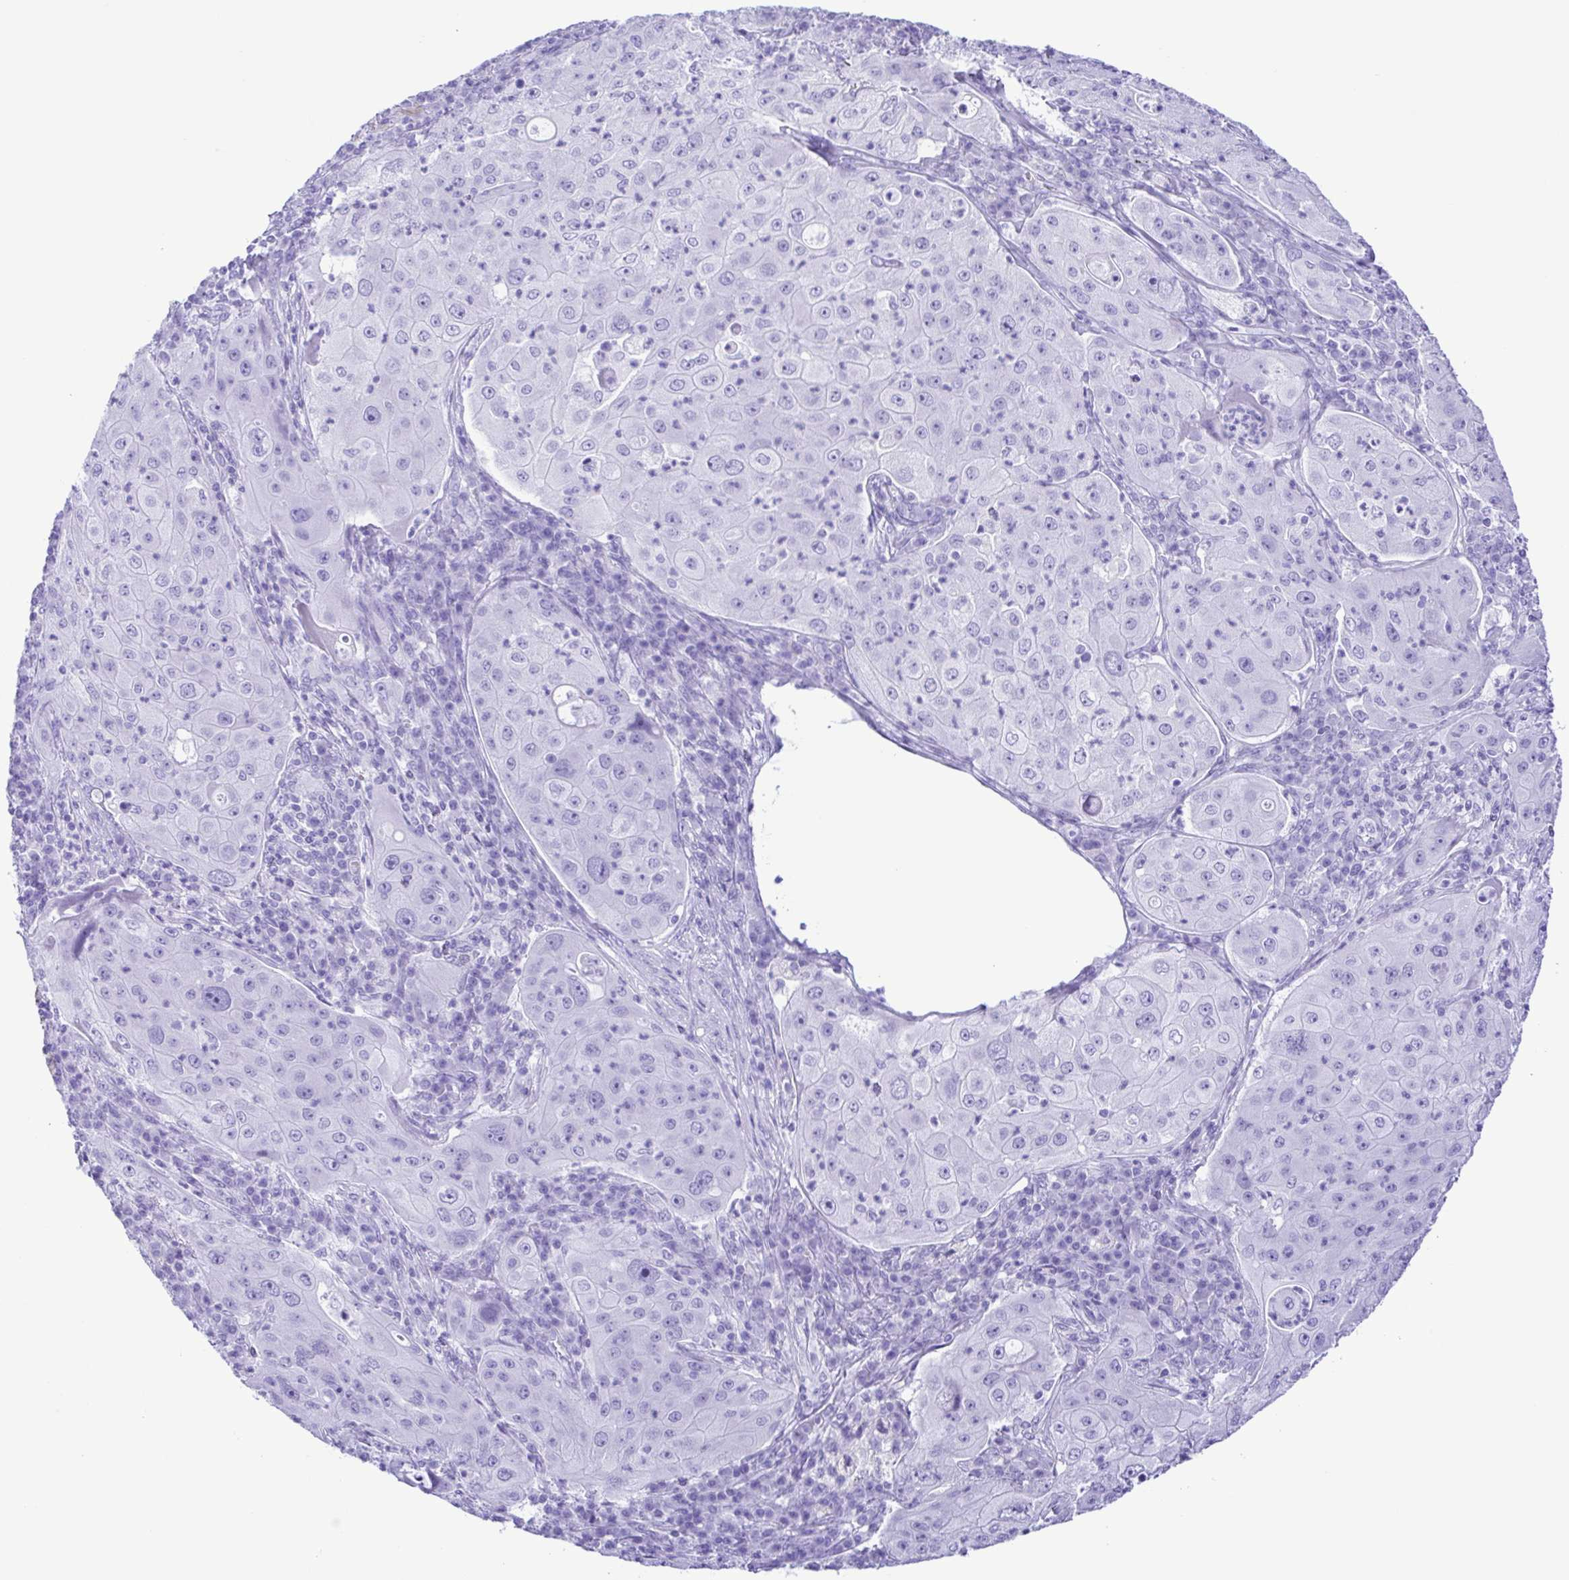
{"staining": {"intensity": "negative", "quantity": "none", "location": "none"}, "tissue": "lung cancer", "cell_type": "Tumor cells", "image_type": "cancer", "snomed": [{"axis": "morphology", "description": "Squamous cell carcinoma, NOS"}, {"axis": "topography", "description": "Lung"}], "caption": "Human lung cancer (squamous cell carcinoma) stained for a protein using IHC shows no expression in tumor cells.", "gene": "ERP27", "patient": {"sex": "female", "age": 59}}